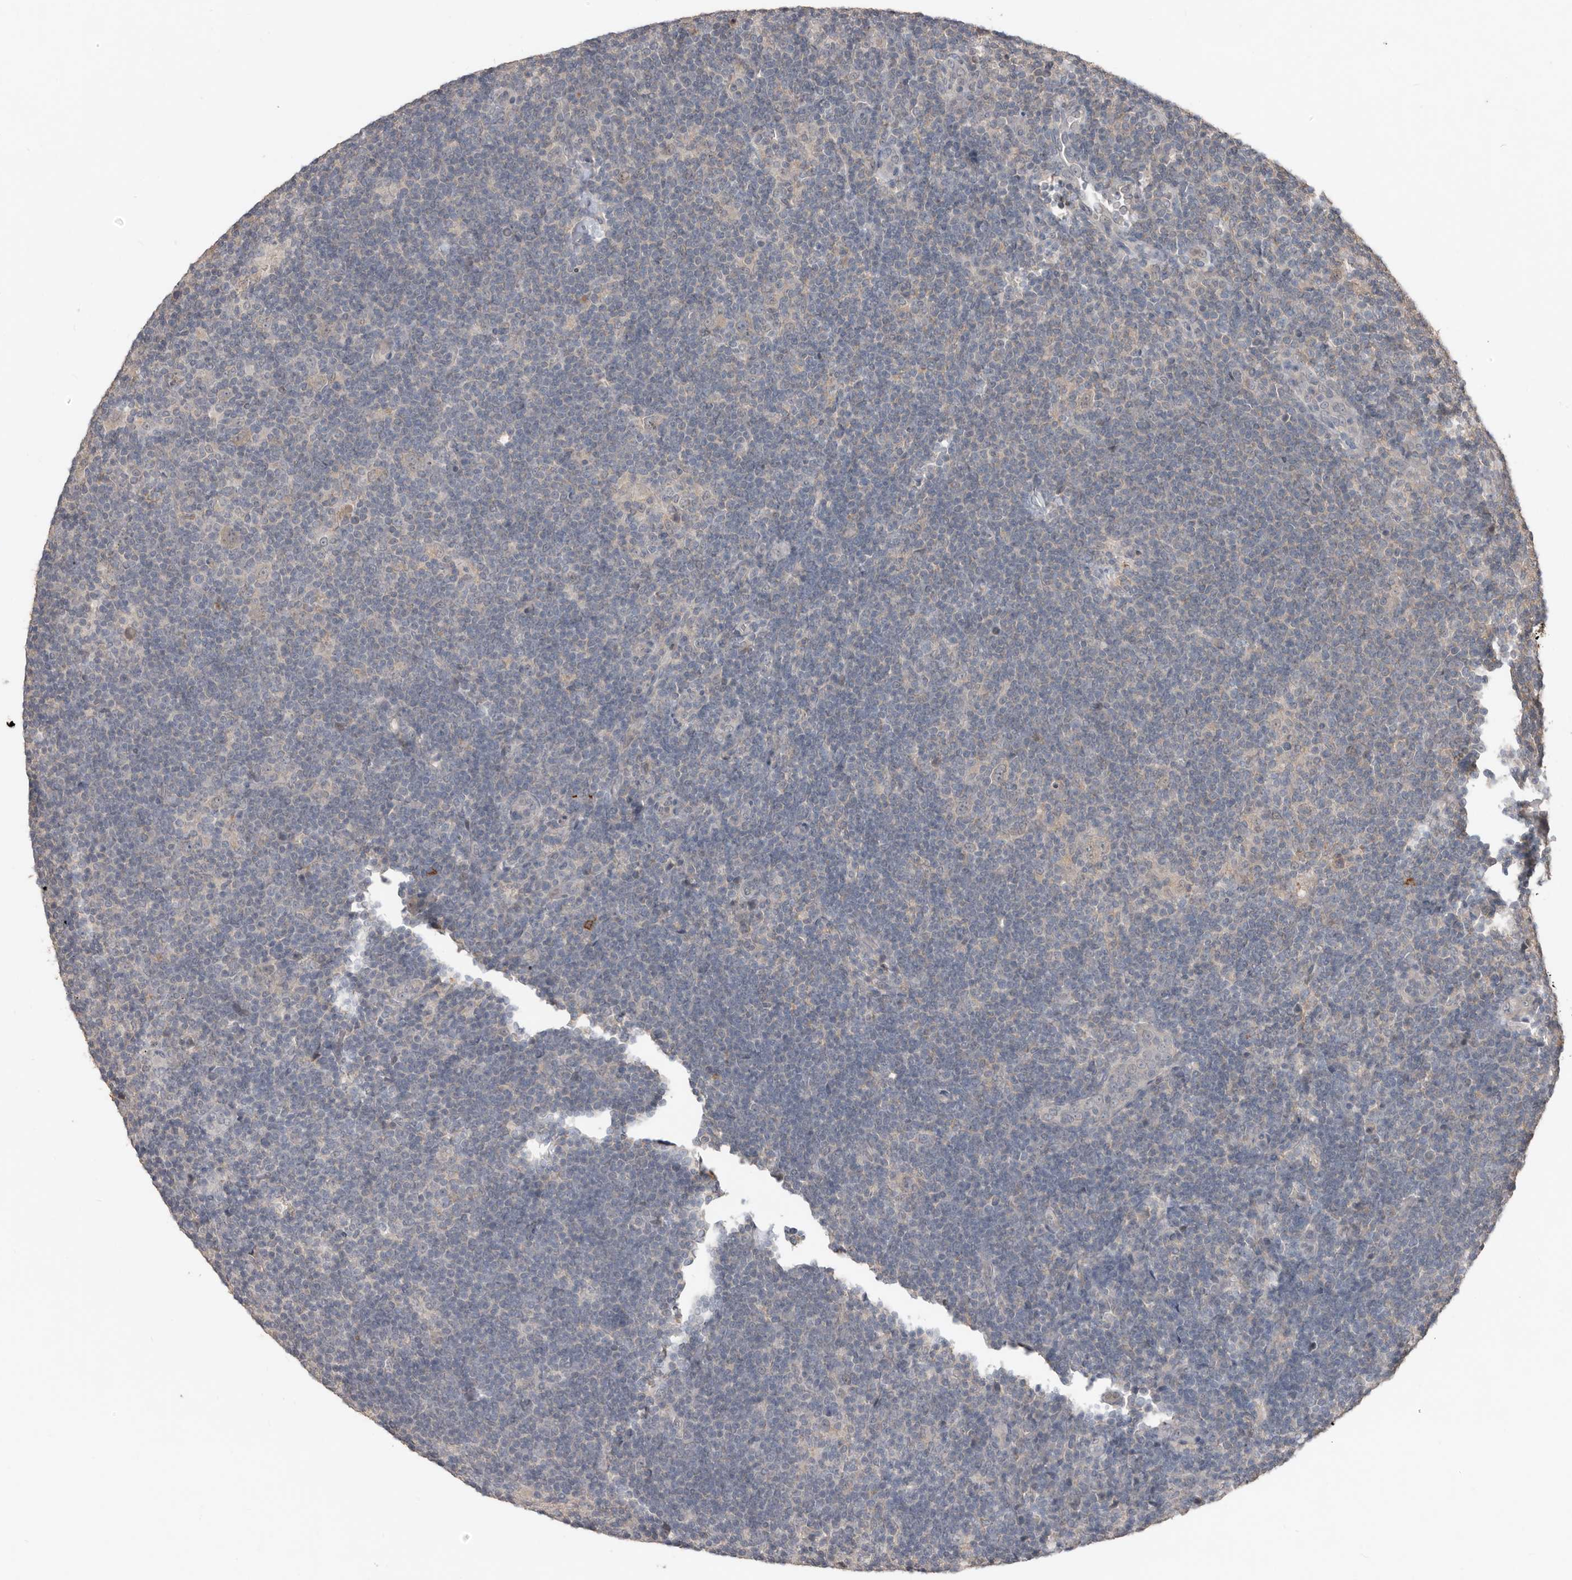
{"staining": {"intensity": "negative", "quantity": "none", "location": "none"}, "tissue": "lymphoma", "cell_type": "Tumor cells", "image_type": "cancer", "snomed": [{"axis": "morphology", "description": "Hodgkin's disease, NOS"}, {"axis": "topography", "description": "Lymph node"}], "caption": "IHC photomicrograph of neoplastic tissue: lymphoma stained with DAB (3,3'-diaminobenzidine) displays no significant protein staining in tumor cells.", "gene": "BAMBI", "patient": {"sex": "female", "age": 57}}